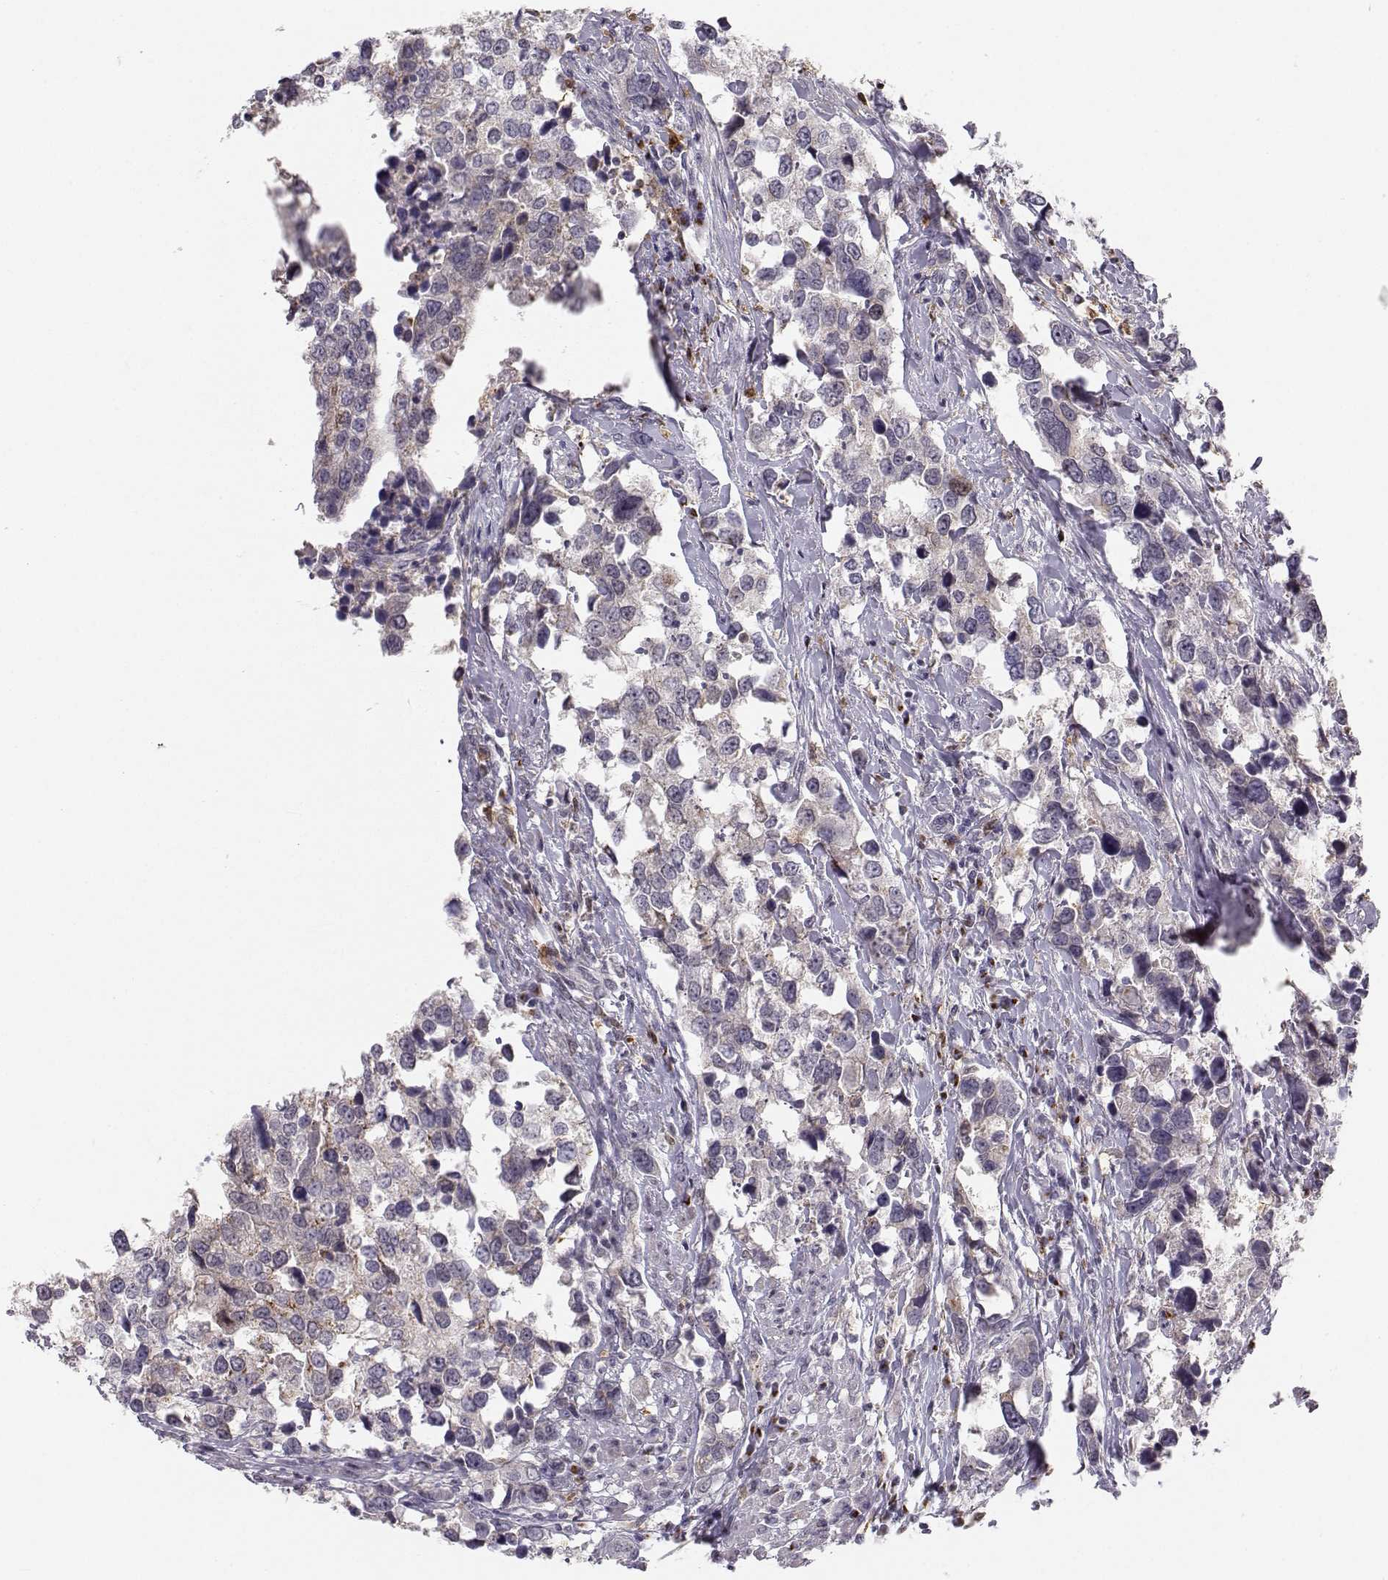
{"staining": {"intensity": "weak", "quantity": "<25%", "location": "cytoplasmic/membranous"}, "tissue": "urothelial cancer", "cell_type": "Tumor cells", "image_type": "cancer", "snomed": [{"axis": "morphology", "description": "Urothelial carcinoma, NOS"}, {"axis": "morphology", "description": "Urothelial carcinoma, High grade"}, {"axis": "topography", "description": "Urinary bladder"}], "caption": "The photomicrograph reveals no significant staining in tumor cells of urothelial cancer. The staining was performed using DAB (3,3'-diaminobenzidine) to visualize the protein expression in brown, while the nuclei were stained in blue with hematoxylin (Magnification: 20x).", "gene": "HTR7", "patient": {"sex": "male", "age": 63}}